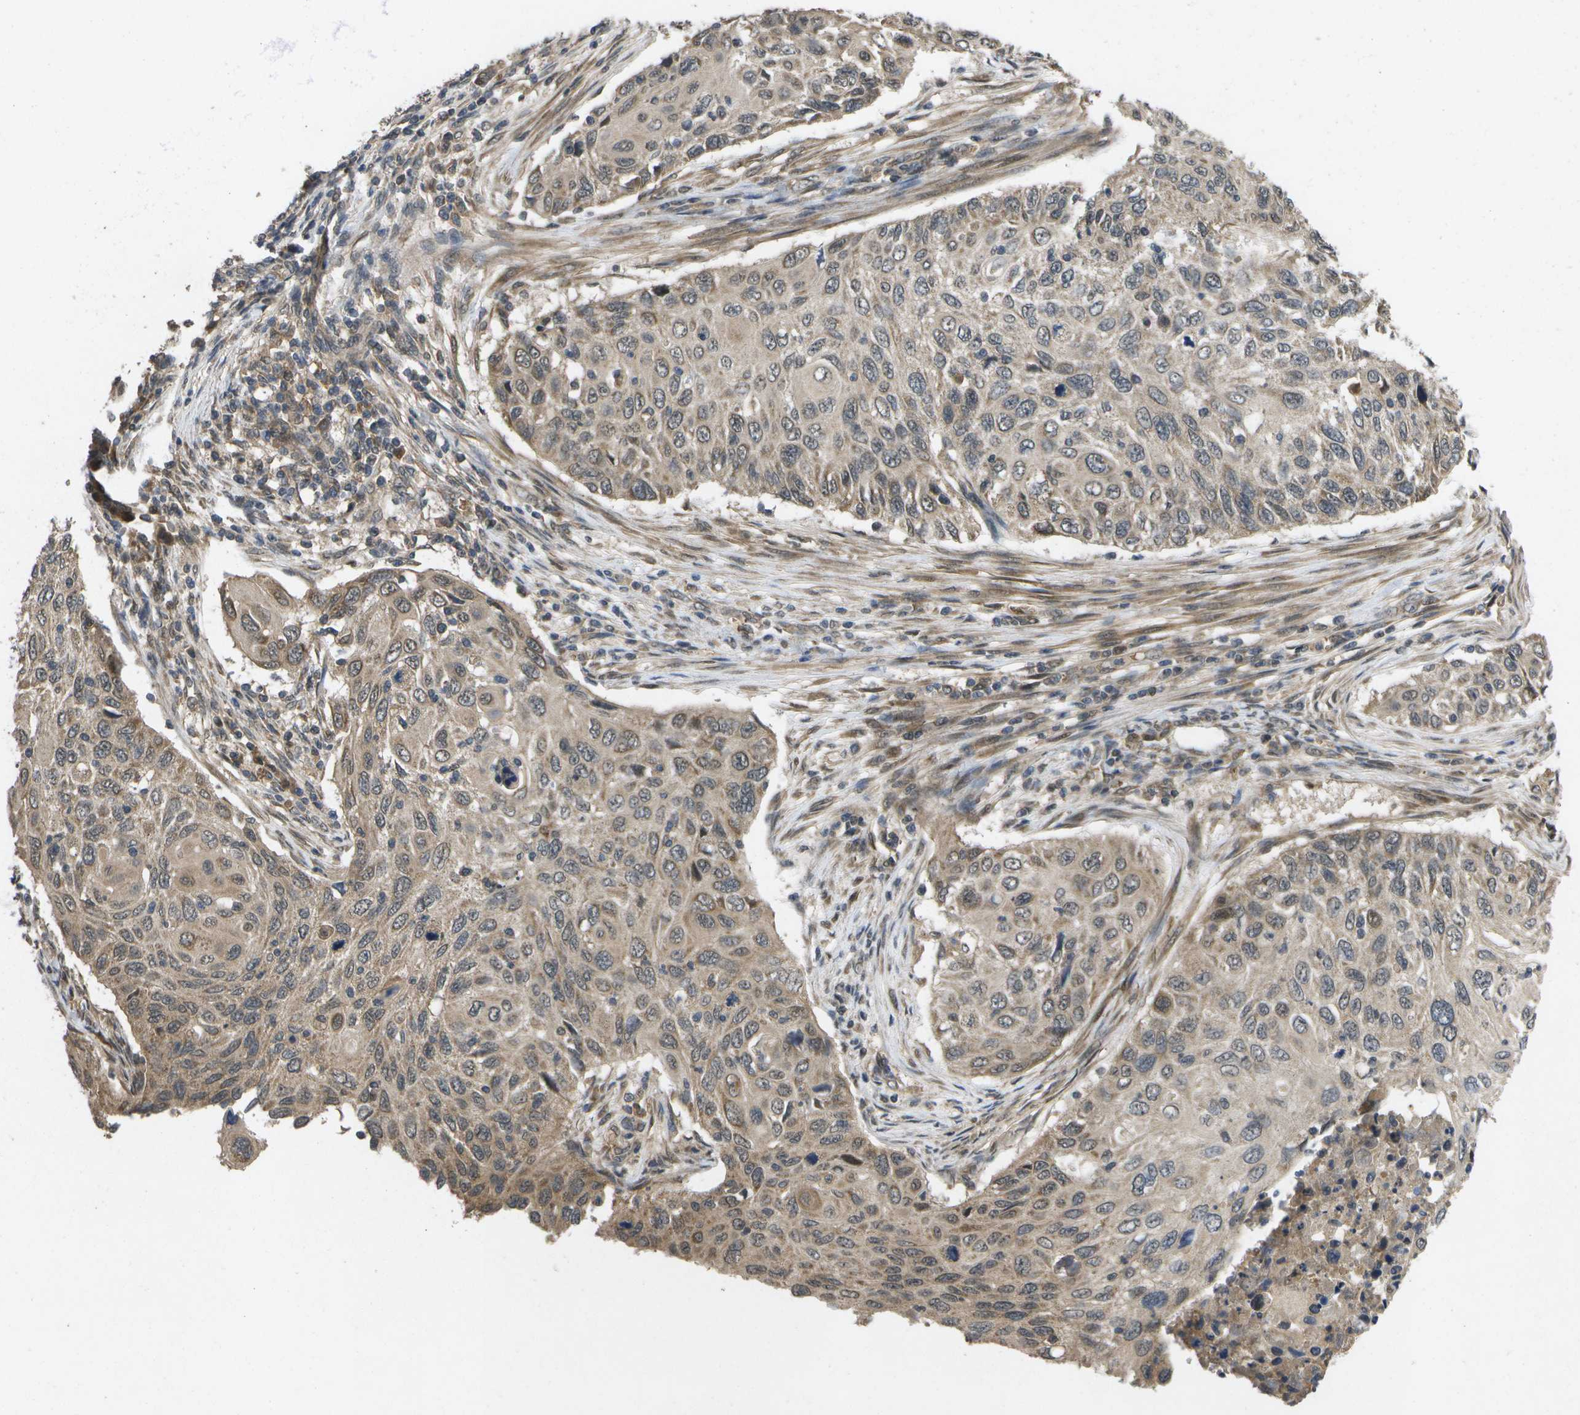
{"staining": {"intensity": "weak", "quantity": "25%-75%", "location": "cytoplasmic/membranous"}, "tissue": "cervical cancer", "cell_type": "Tumor cells", "image_type": "cancer", "snomed": [{"axis": "morphology", "description": "Squamous cell carcinoma, NOS"}, {"axis": "topography", "description": "Cervix"}], "caption": "A brown stain labels weak cytoplasmic/membranous positivity of a protein in squamous cell carcinoma (cervical) tumor cells. (DAB = brown stain, brightfield microscopy at high magnification).", "gene": "ALAS1", "patient": {"sex": "female", "age": 70}}